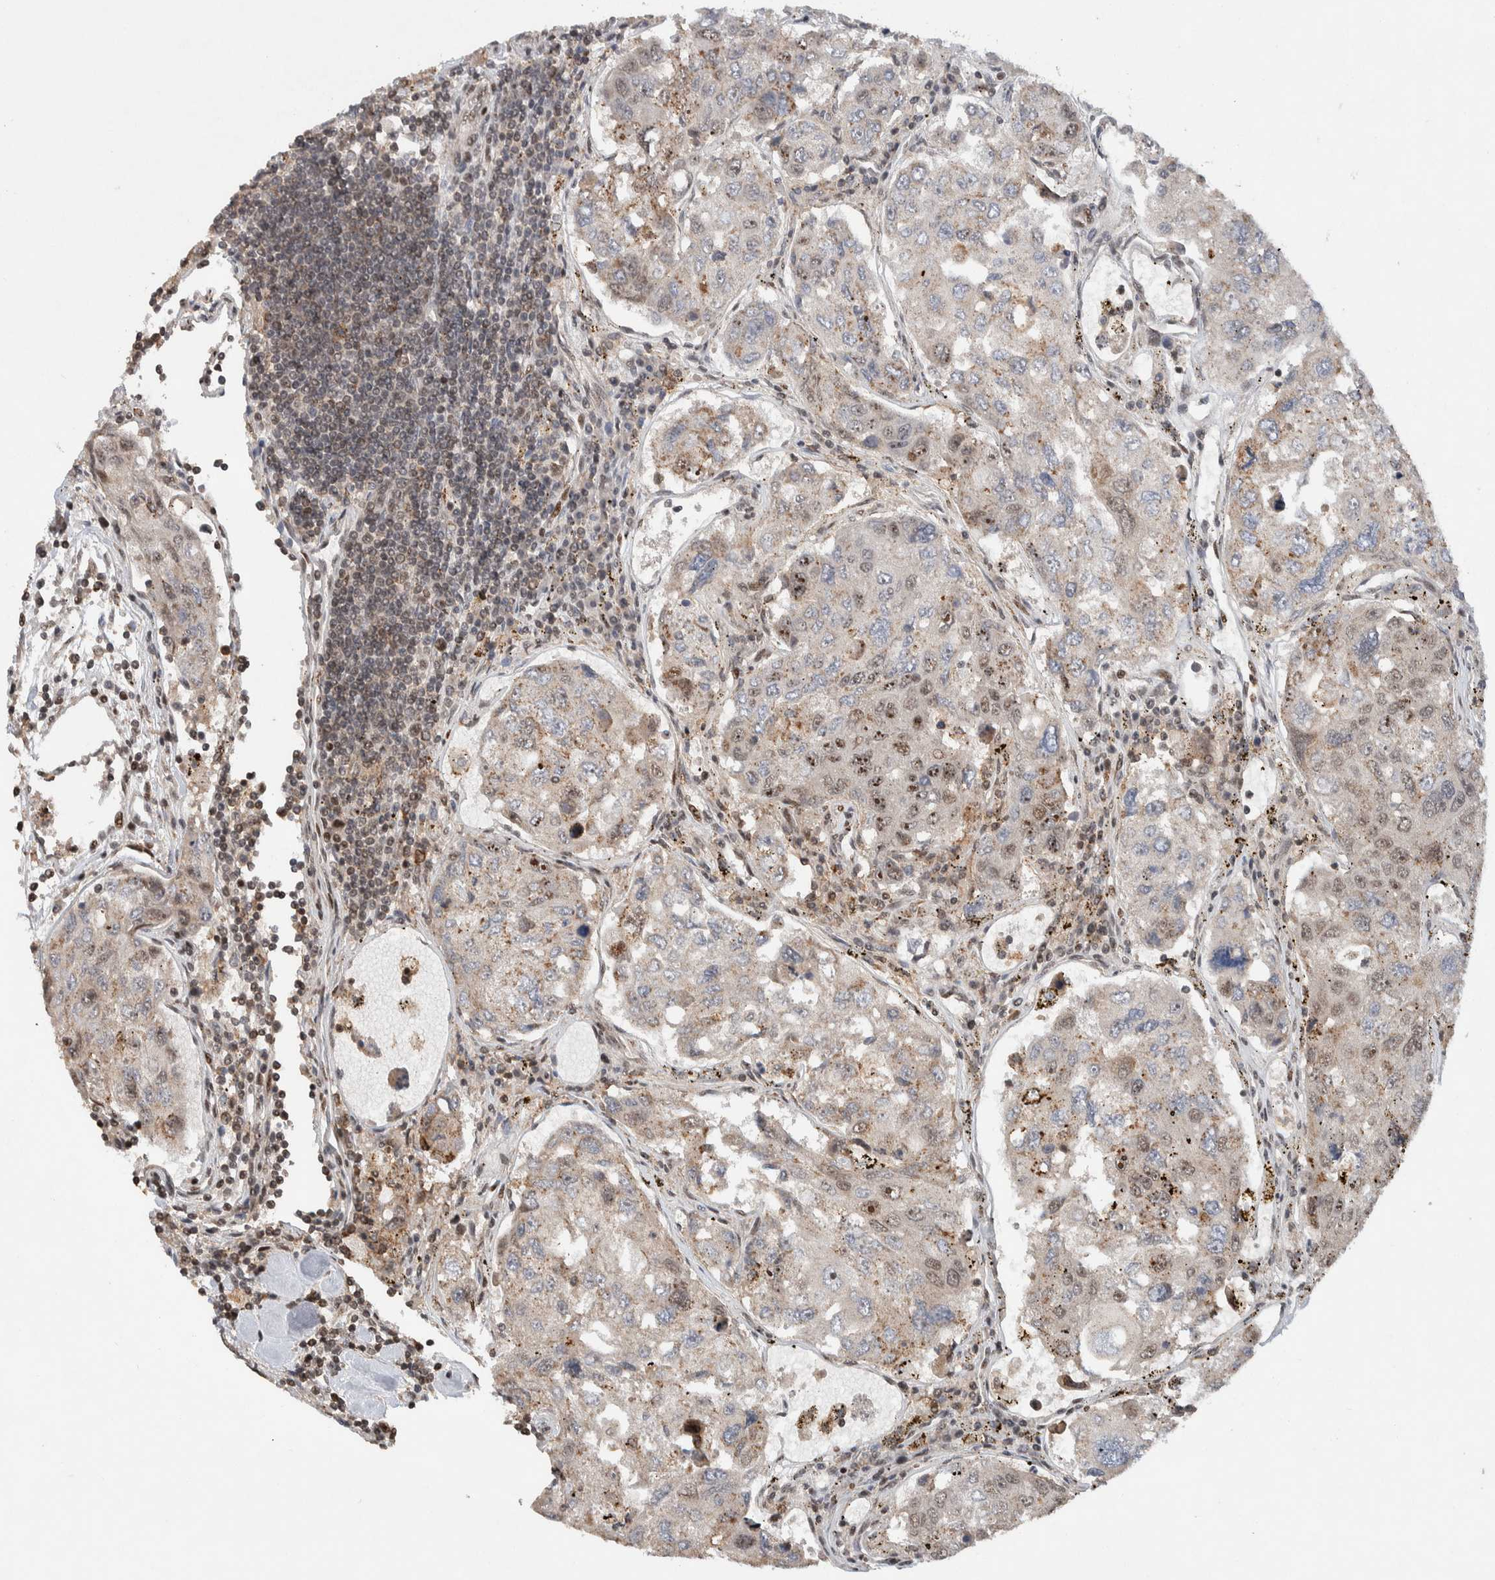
{"staining": {"intensity": "weak", "quantity": "<25%", "location": "nuclear"}, "tissue": "urothelial cancer", "cell_type": "Tumor cells", "image_type": "cancer", "snomed": [{"axis": "morphology", "description": "Urothelial carcinoma, High grade"}, {"axis": "topography", "description": "Lymph node"}, {"axis": "topography", "description": "Urinary bladder"}], "caption": "IHC of high-grade urothelial carcinoma exhibits no expression in tumor cells.", "gene": "ZNF521", "patient": {"sex": "male", "age": 51}}